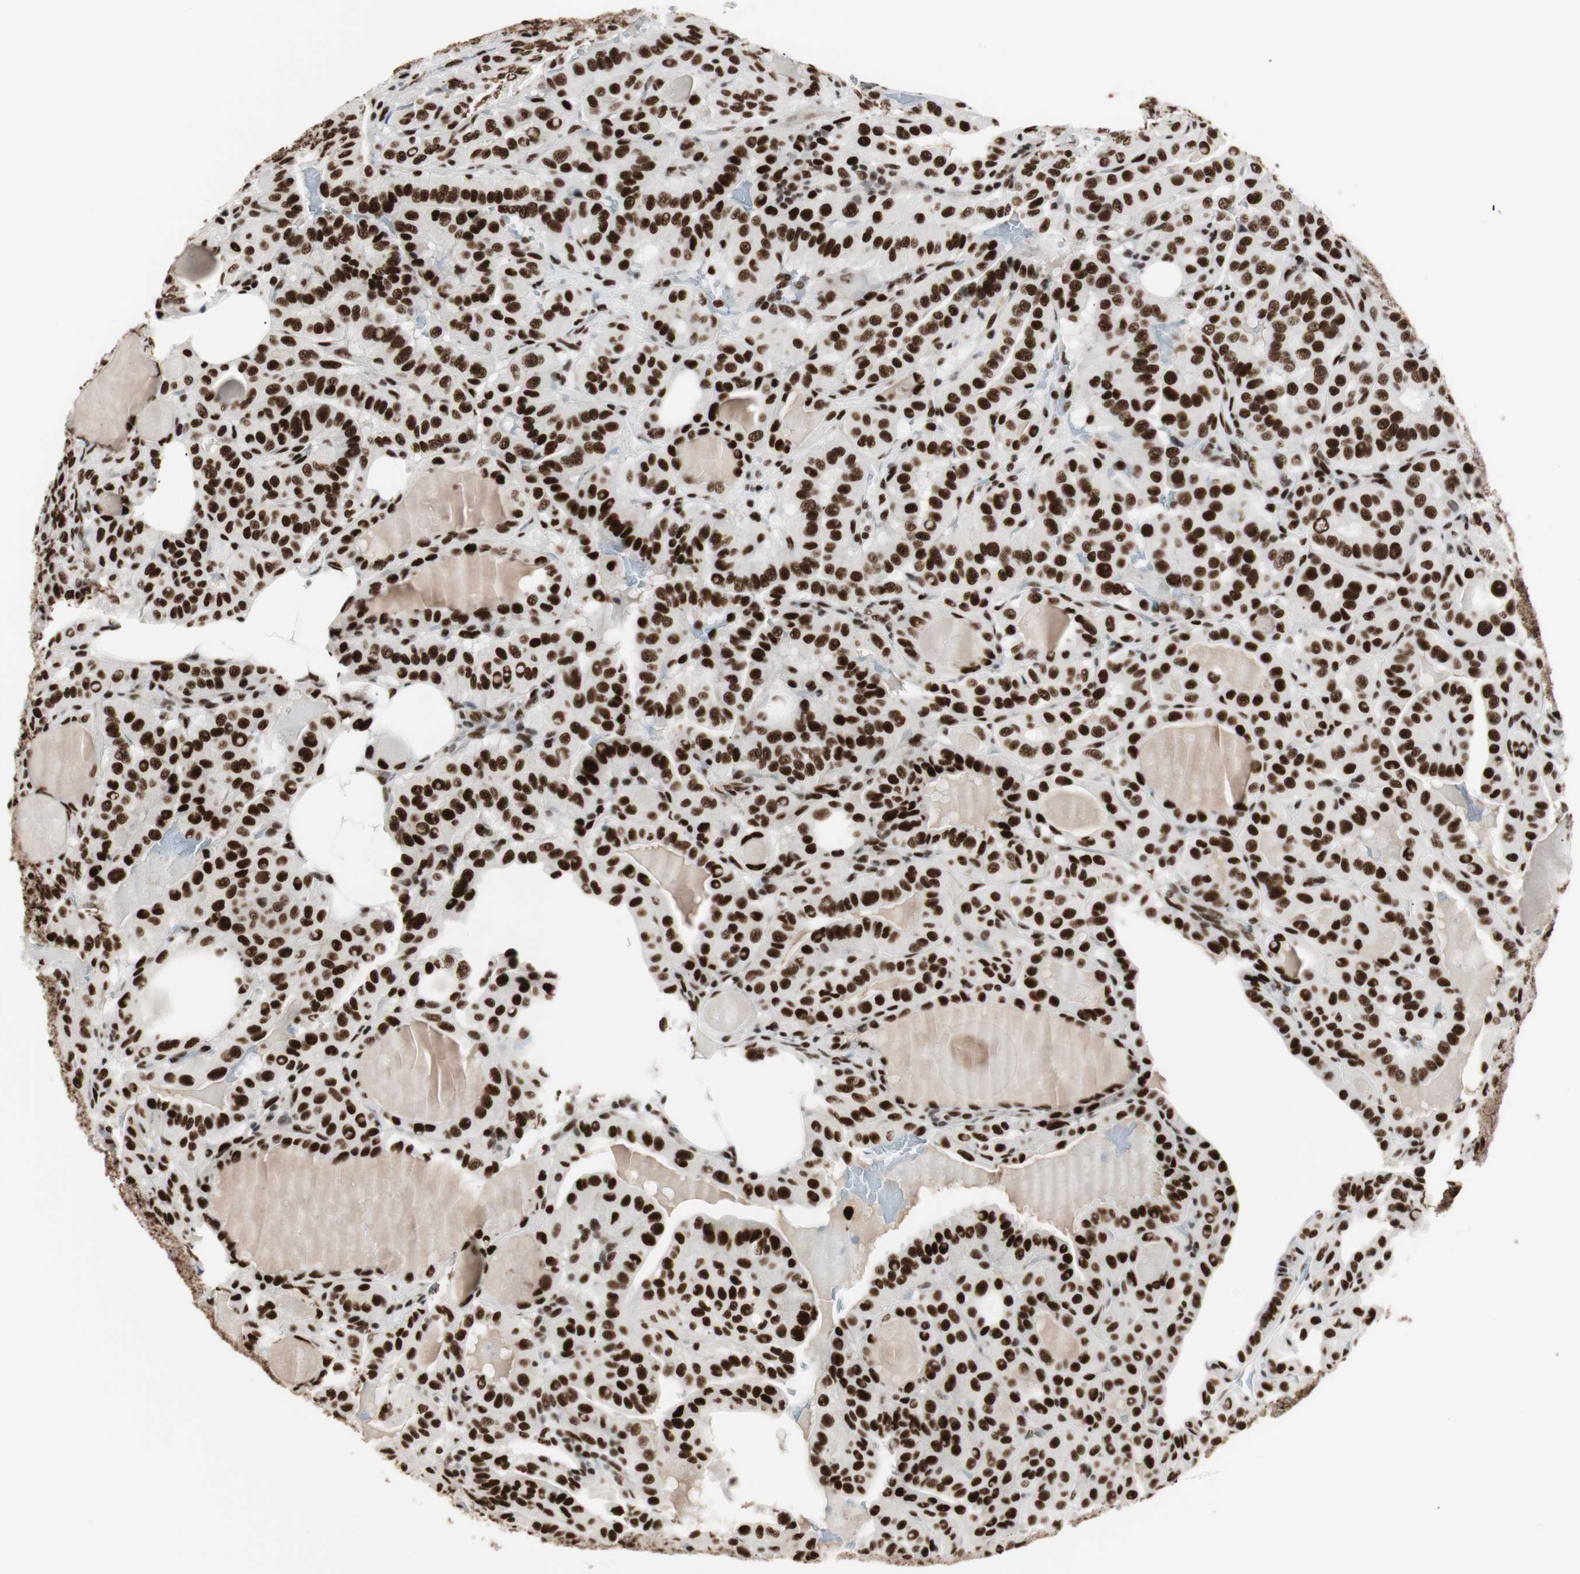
{"staining": {"intensity": "strong", "quantity": ">75%", "location": "nuclear"}, "tissue": "thyroid cancer", "cell_type": "Tumor cells", "image_type": "cancer", "snomed": [{"axis": "morphology", "description": "Papillary adenocarcinoma, NOS"}, {"axis": "topography", "description": "Thyroid gland"}], "caption": "The photomicrograph demonstrates immunohistochemical staining of papillary adenocarcinoma (thyroid). There is strong nuclear positivity is seen in approximately >75% of tumor cells. Nuclei are stained in blue.", "gene": "PSME3", "patient": {"sex": "male", "age": 77}}